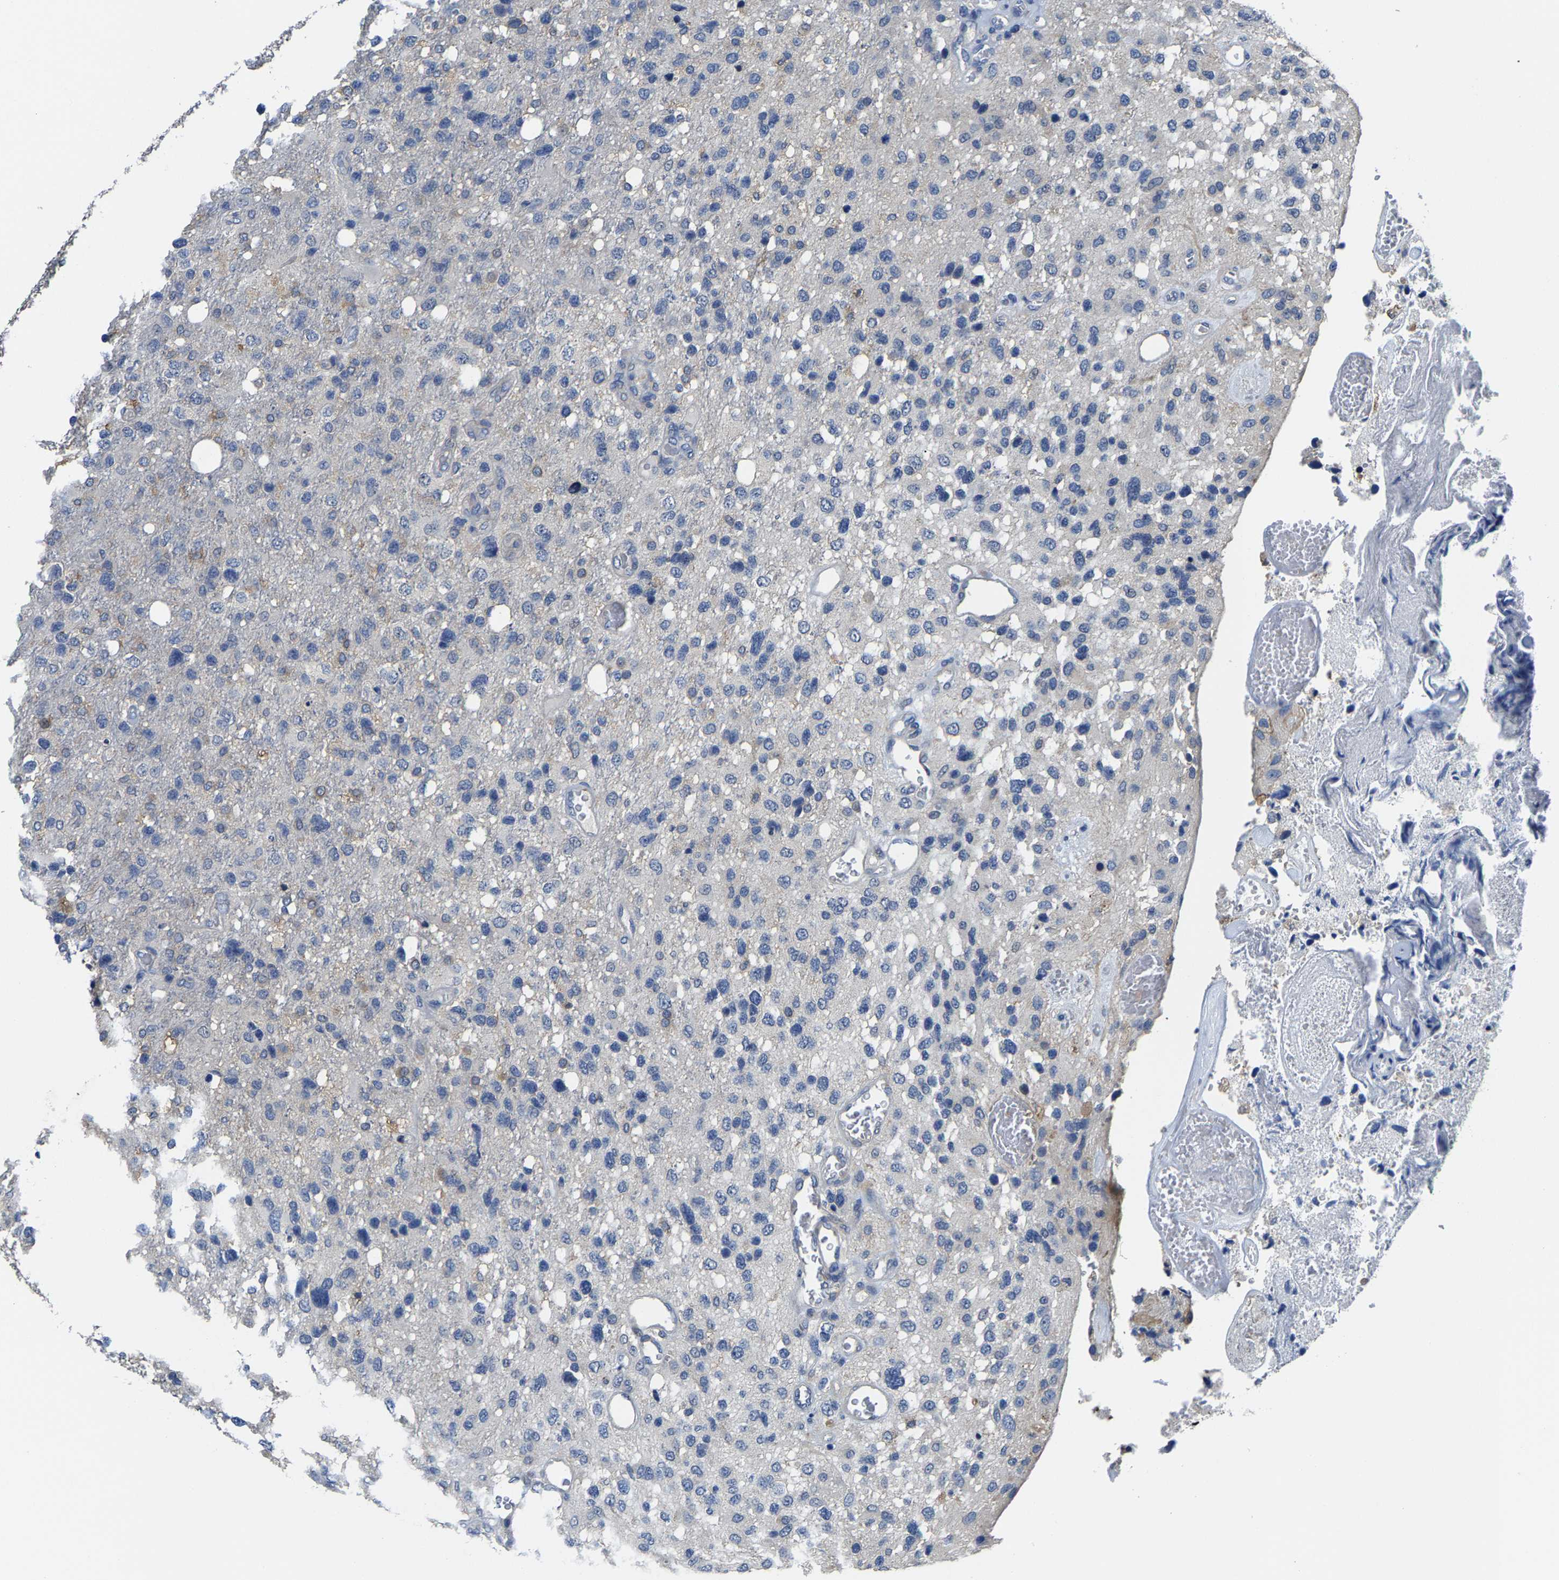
{"staining": {"intensity": "moderate", "quantity": "<25%", "location": "cytoplasmic/membranous"}, "tissue": "glioma", "cell_type": "Tumor cells", "image_type": "cancer", "snomed": [{"axis": "morphology", "description": "Glioma, malignant, High grade"}, {"axis": "topography", "description": "Brain"}], "caption": "Tumor cells demonstrate low levels of moderate cytoplasmic/membranous staining in about <25% of cells in malignant glioma (high-grade).", "gene": "AGBL3", "patient": {"sex": "female", "age": 58}}